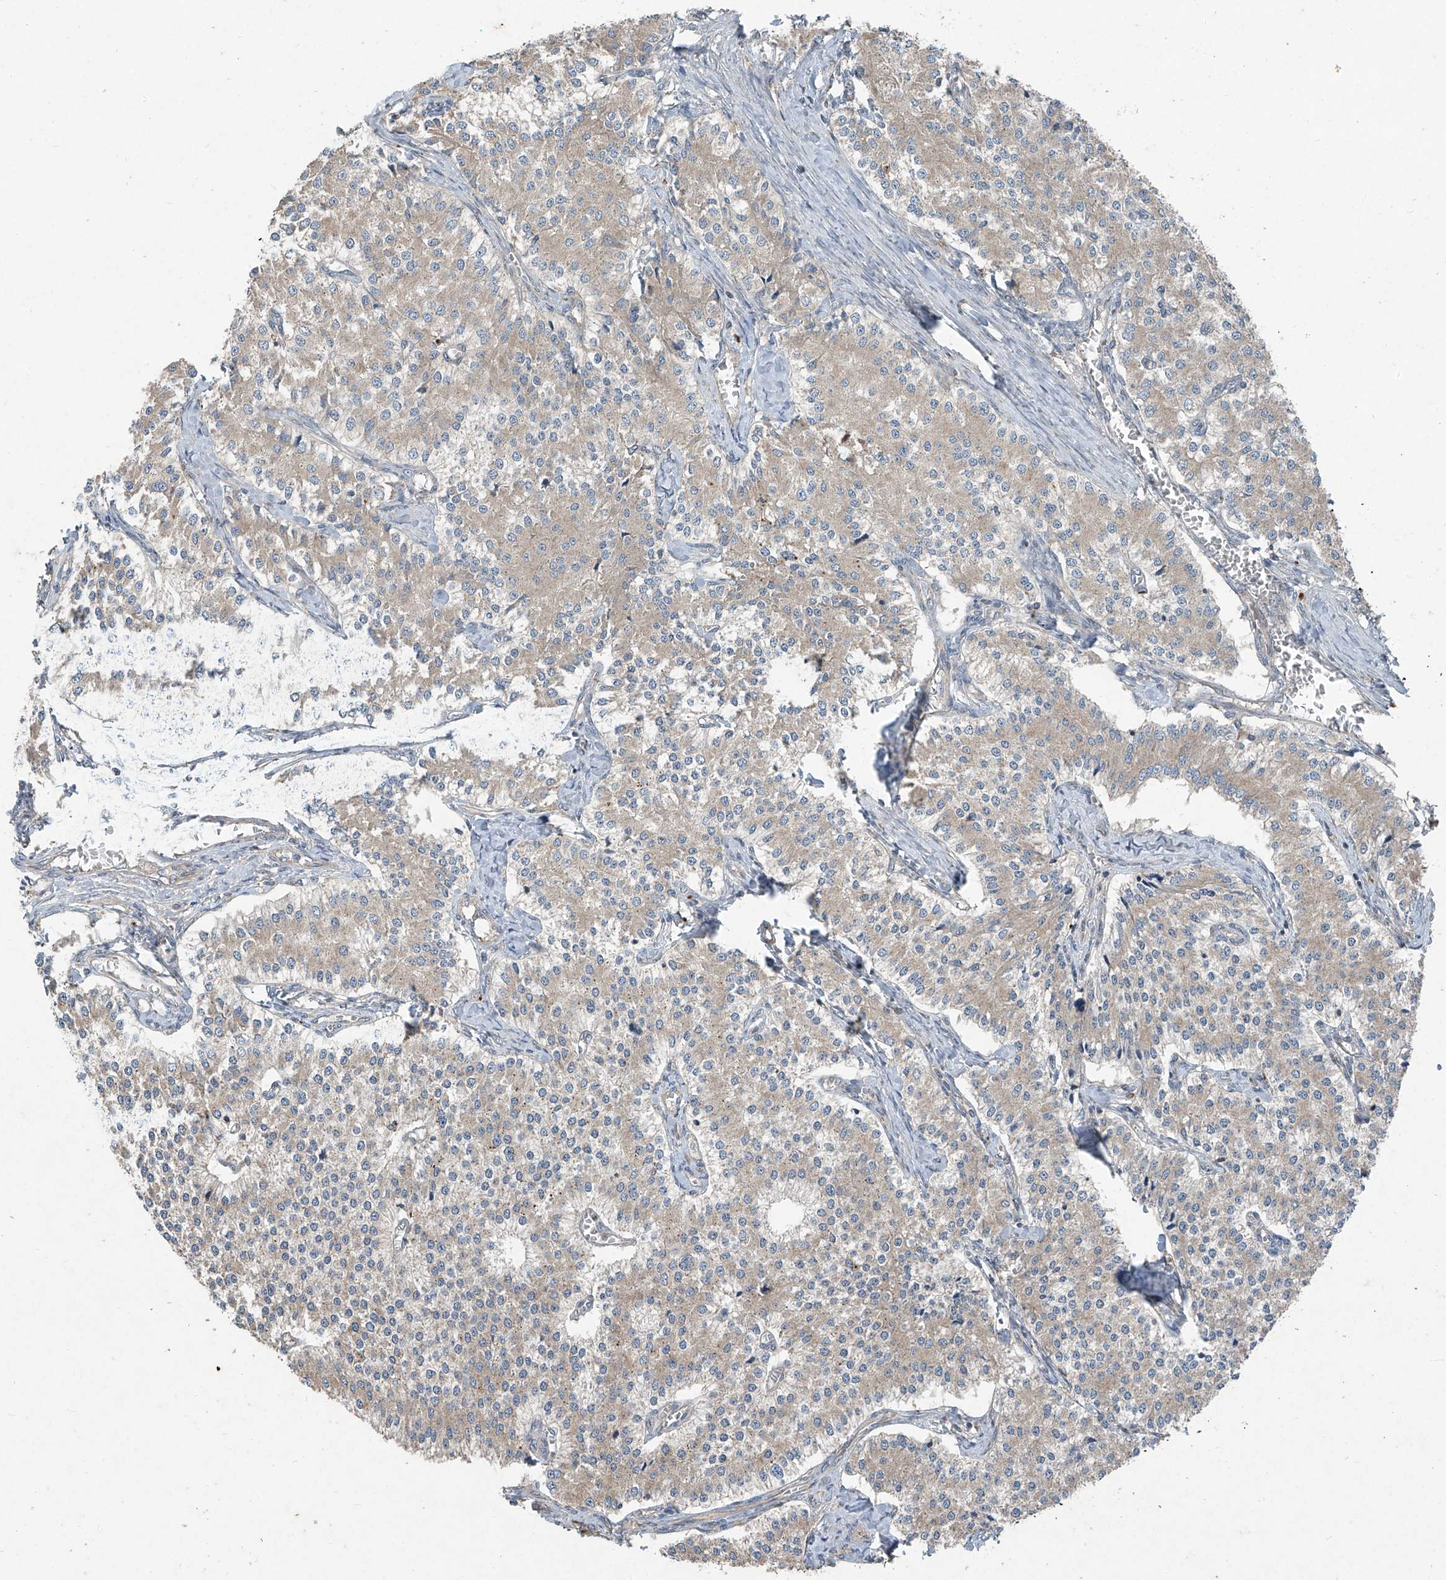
{"staining": {"intensity": "weak", "quantity": "<25%", "location": "cytoplasmic/membranous"}, "tissue": "carcinoid", "cell_type": "Tumor cells", "image_type": "cancer", "snomed": [{"axis": "morphology", "description": "Carcinoid, malignant, NOS"}, {"axis": "topography", "description": "Colon"}], "caption": "Immunohistochemistry (IHC) histopathology image of human malignant carcinoid stained for a protein (brown), which demonstrates no staining in tumor cells. (Stains: DAB (3,3'-diaminobenzidine) IHC with hematoxylin counter stain, Microscopy: brightfield microscopy at high magnification).", "gene": "FOXRED2", "patient": {"sex": "female", "age": 52}}